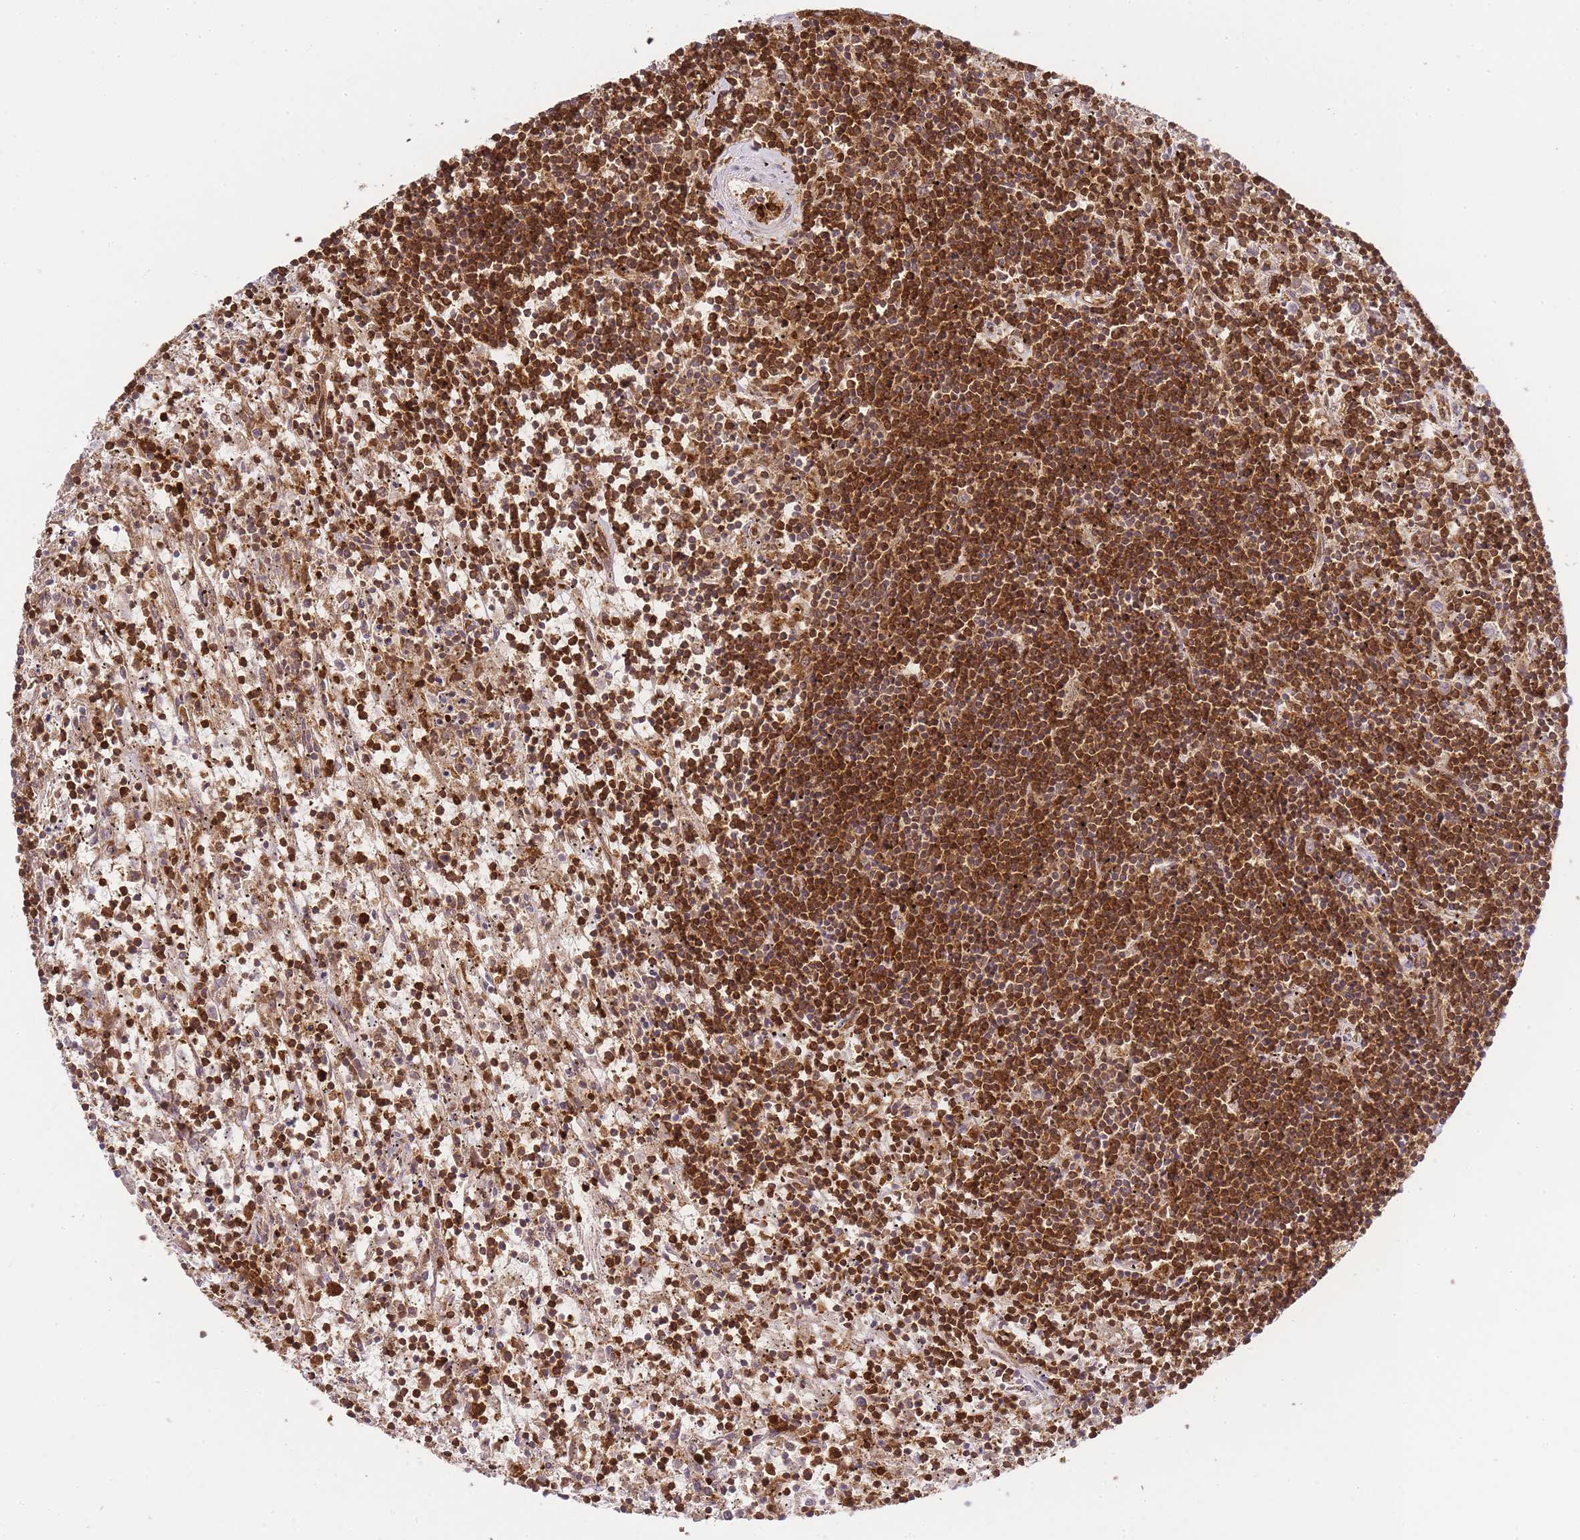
{"staining": {"intensity": "strong", "quantity": ">75%", "location": "cytoplasmic/membranous"}, "tissue": "lymphoma", "cell_type": "Tumor cells", "image_type": "cancer", "snomed": [{"axis": "morphology", "description": "Malignant lymphoma, non-Hodgkin's type, Low grade"}, {"axis": "topography", "description": "Spleen"}], "caption": "Immunohistochemistry of low-grade malignant lymphoma, non-Hodgkin's type displays high levels of strong cytoplasmic/membranous expression in about >75% of tumor cells. (Brightfield microscopy of DAB IHC at high magnification).", "gene": "MSN", "patient": {"sex": "male", "age": 76}}